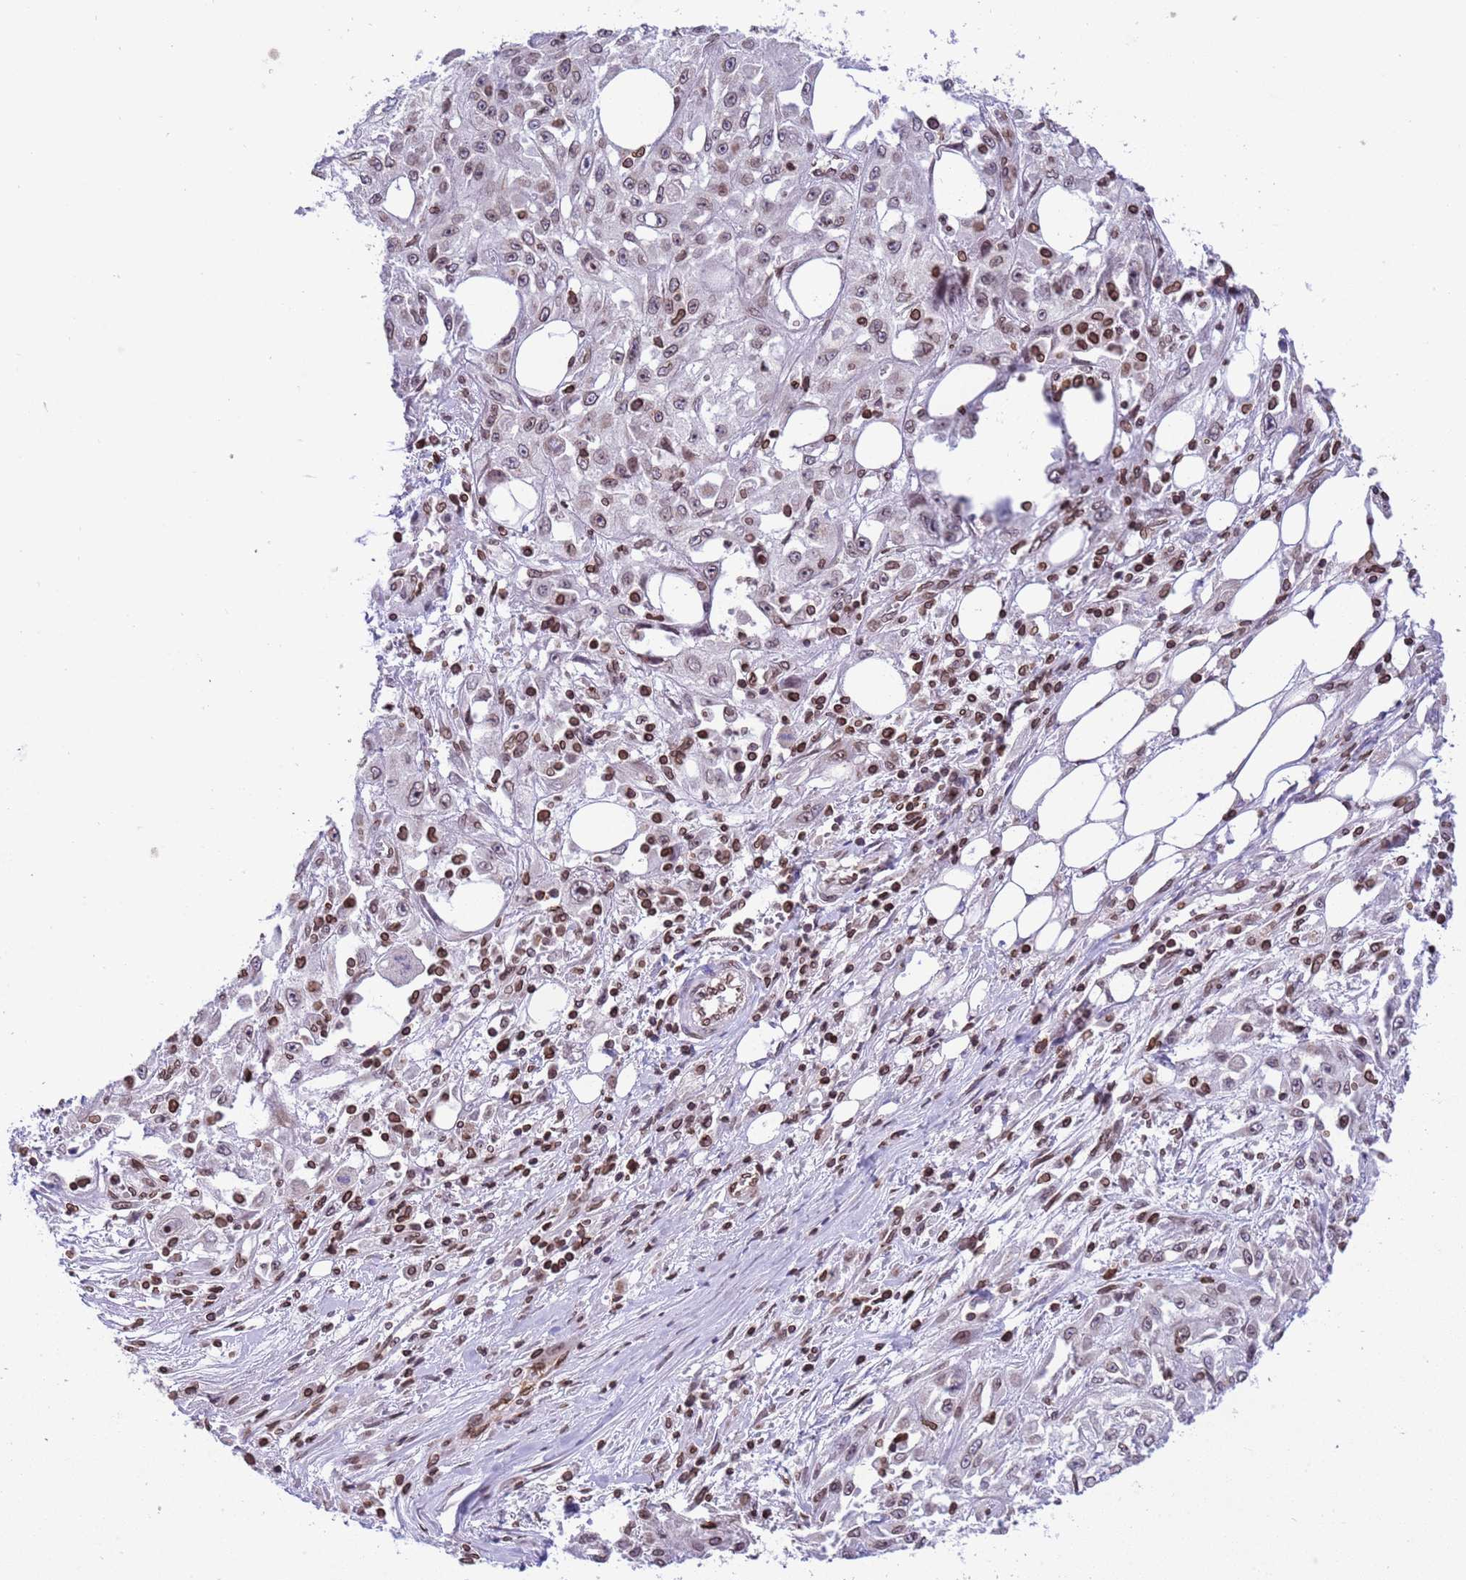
{"staining": {"intensity": "weak", "quantity": ">75%", "location": "cytoplasmic/membranous,nuclear"}, "tissue": "skin cancer", "cell_type": "Tumor cells", "image_type": "cancer", "snomed": [{"axis": "morphology", "description": "Squamous cell carcinoma, NOS"}, {"axis": "morphology", "description": "Squamous cell carcinoma, metastatic, NOS"}, {"axis": "topography", "description": "Skin"}, {"axis": "topography", "description": "Lymph node"}], "caption": "Skin cancer stained with a brown dye reveals weak cytoplasmic/membranous and nuclear positive positivity in approximately >75% of tumor cells.", "gene": "DHX37", "patient": {"sex": "male", "age": 75}}